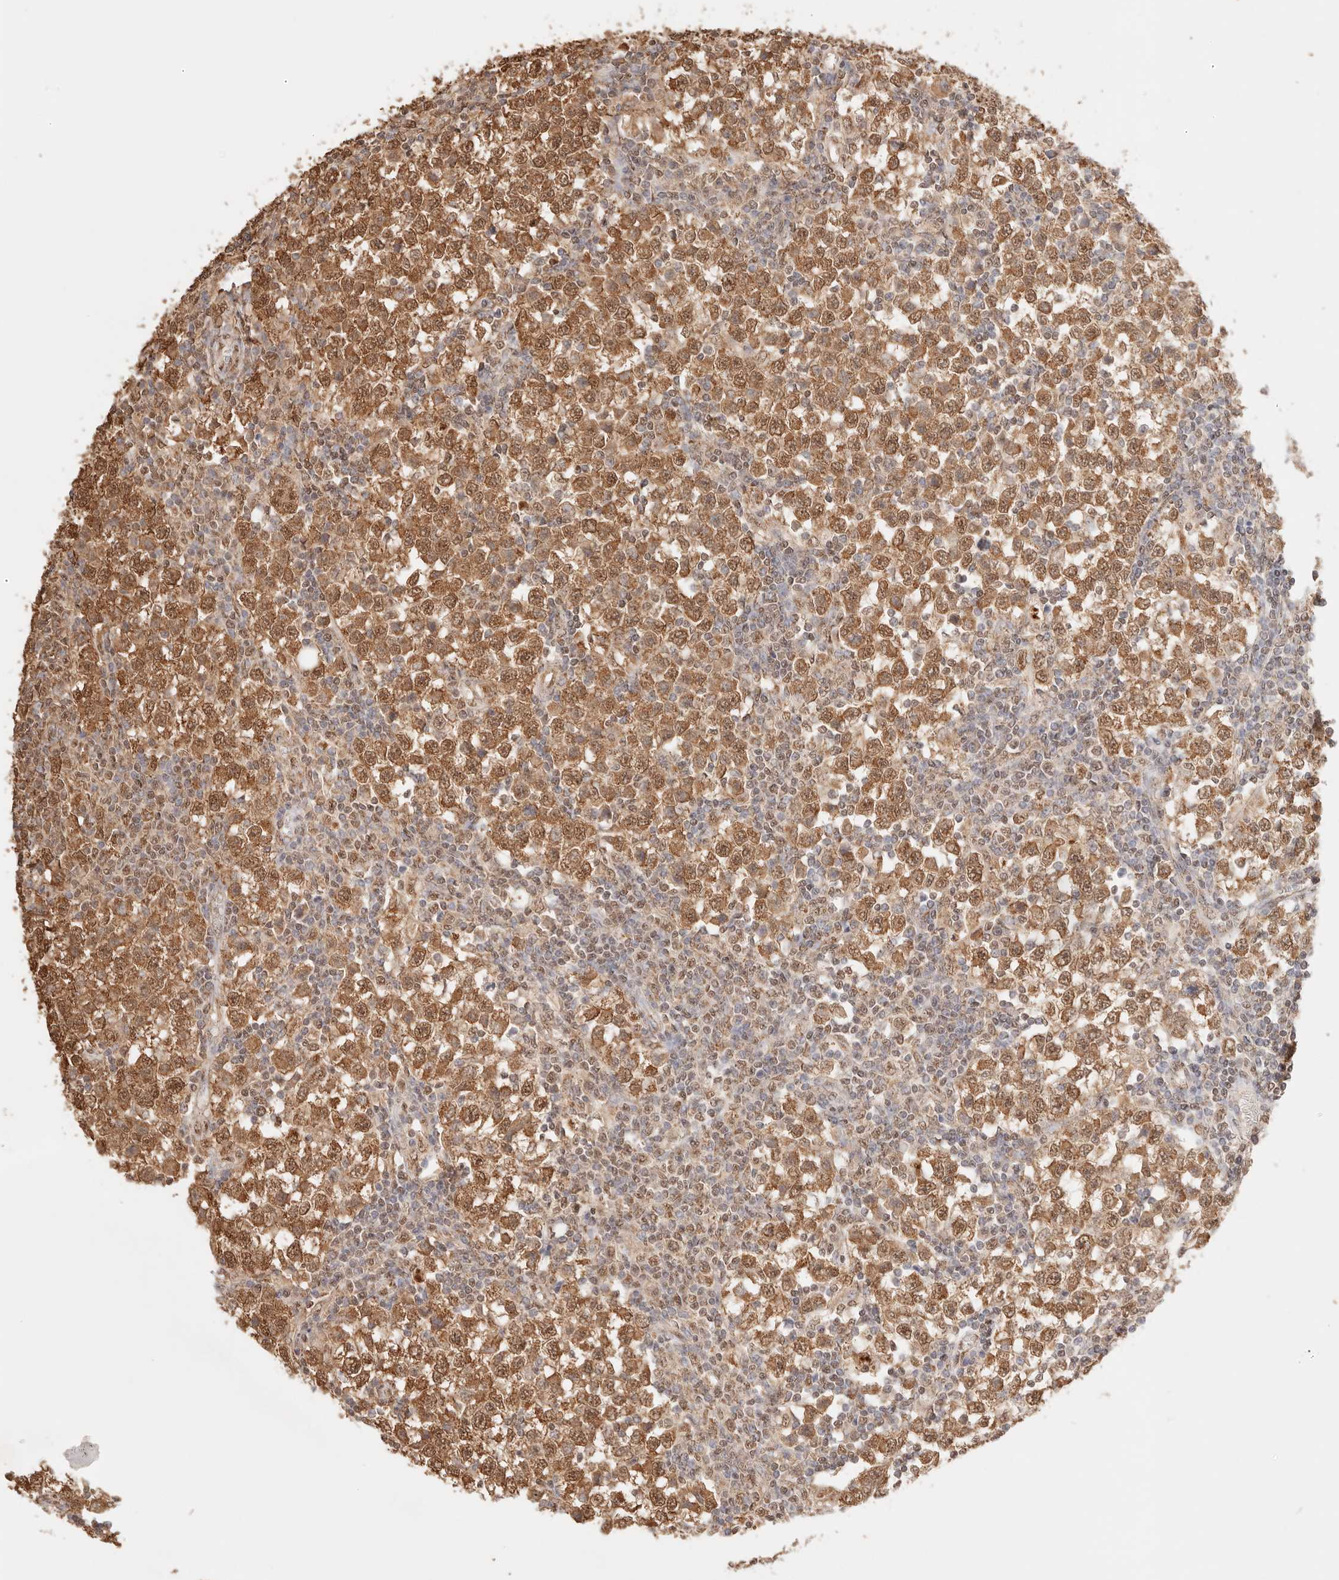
{"staining": {"intensity": "strong", "quantity": "25%-75%", "location": "cytoplasmic/membranous,nuclear"}, "tissue": "testis cancer", "cell_type": "Tumor cells", "image_type": "cancer", "snomed": [{"axis": "morphology", "description": "Seminoma, NOS"}, {"axis": "topography", "description": "Testis"}], "caption": "A photomicrograph of human testis seminoma stained for a protein demonstrates strong cytoplasmic/membranous and nuclear brown staining in tumor cells. The staining was performed using DAB, with brown indicating positive protein expression. Nuclei are stained blue with hematoxylin.", "gene": "IL1R2", "patient": {"sex": "male", "age": 65}}